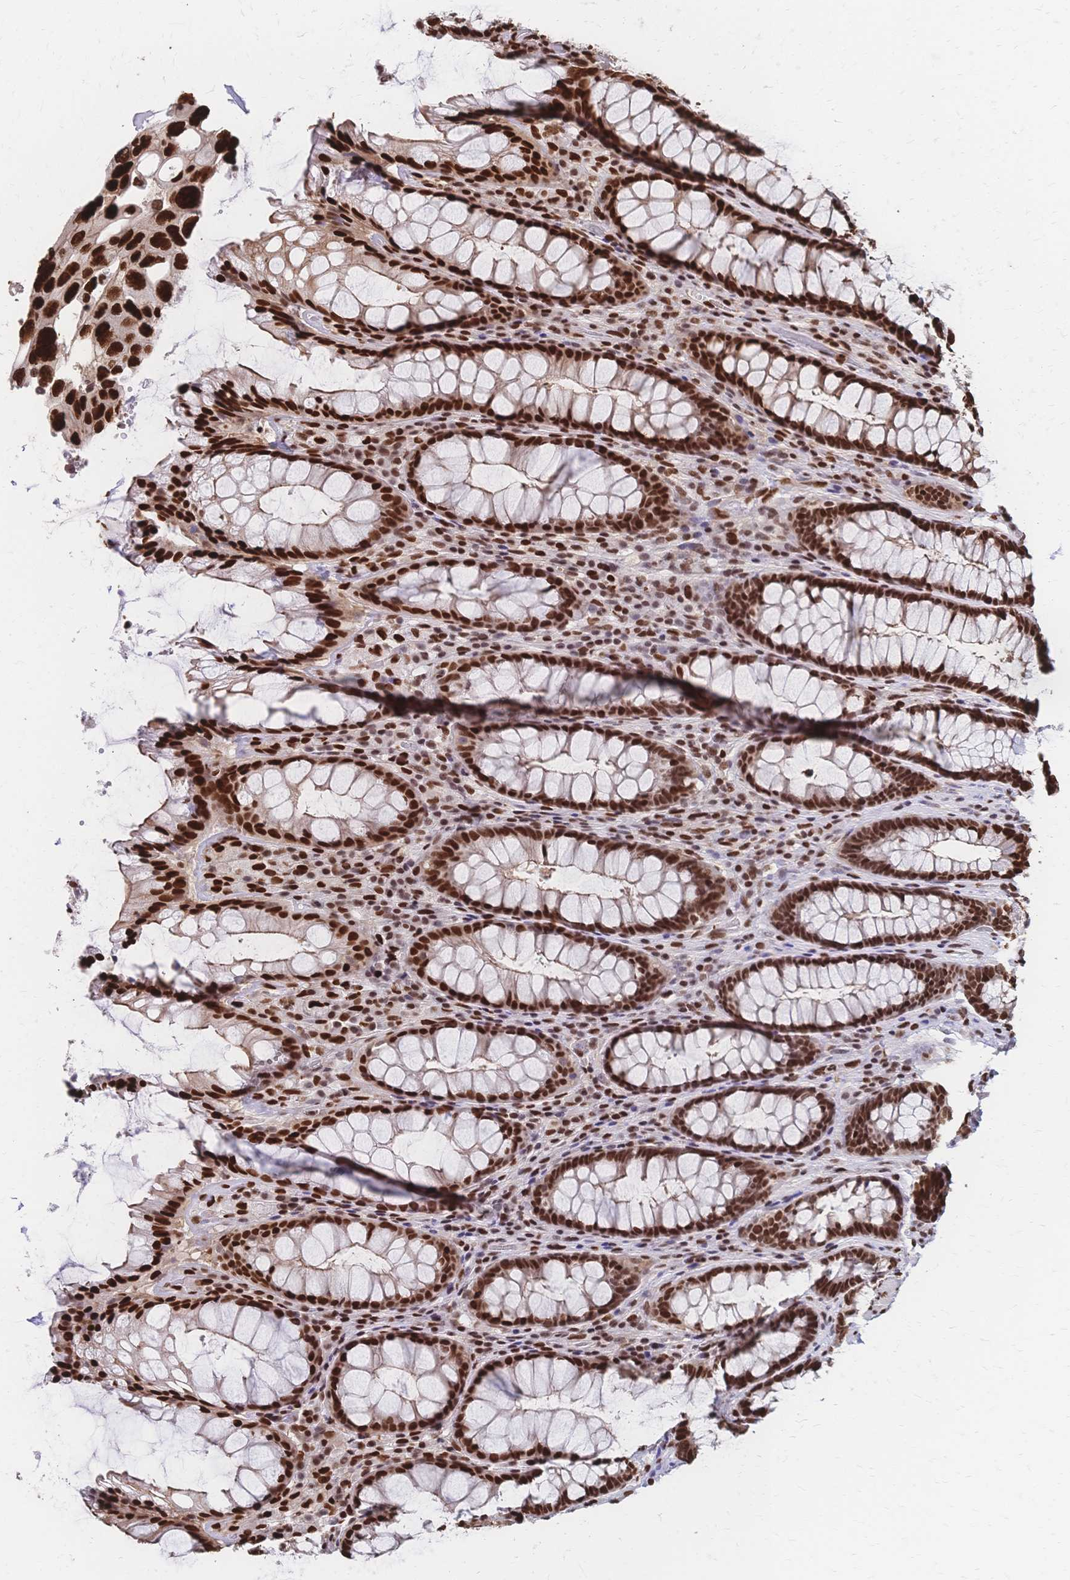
{"staining": {"intensity": "strong", "quantity": ">75%", "location": "nuclear"}, "tissue": "rectum", "cell_type": "Glandular cells", "image_type": "normal", "snomed": [{"axis": "morphology", "description": "Normal tissue, NOS"}, {"axis": "topography", "description": "Rectum"}], "caption": "High-magnification brightfield microscopy of benign rectum stained with DAB (3,3'-diaminobenzidine) (brown) and counterstained with hematoxylin (blue). glandular cells exhibit strong nuclear positivity is identified in about>75% of cells. The staining was performed using DAB (3,3'-diaminobenzidine) to visualize the protein expression in brown, while the nuclei were stained in blue with hematoxylin (Magnification: 20x).", "gene": "HDGF", "patient": {"sex": "male", "age": 72}}